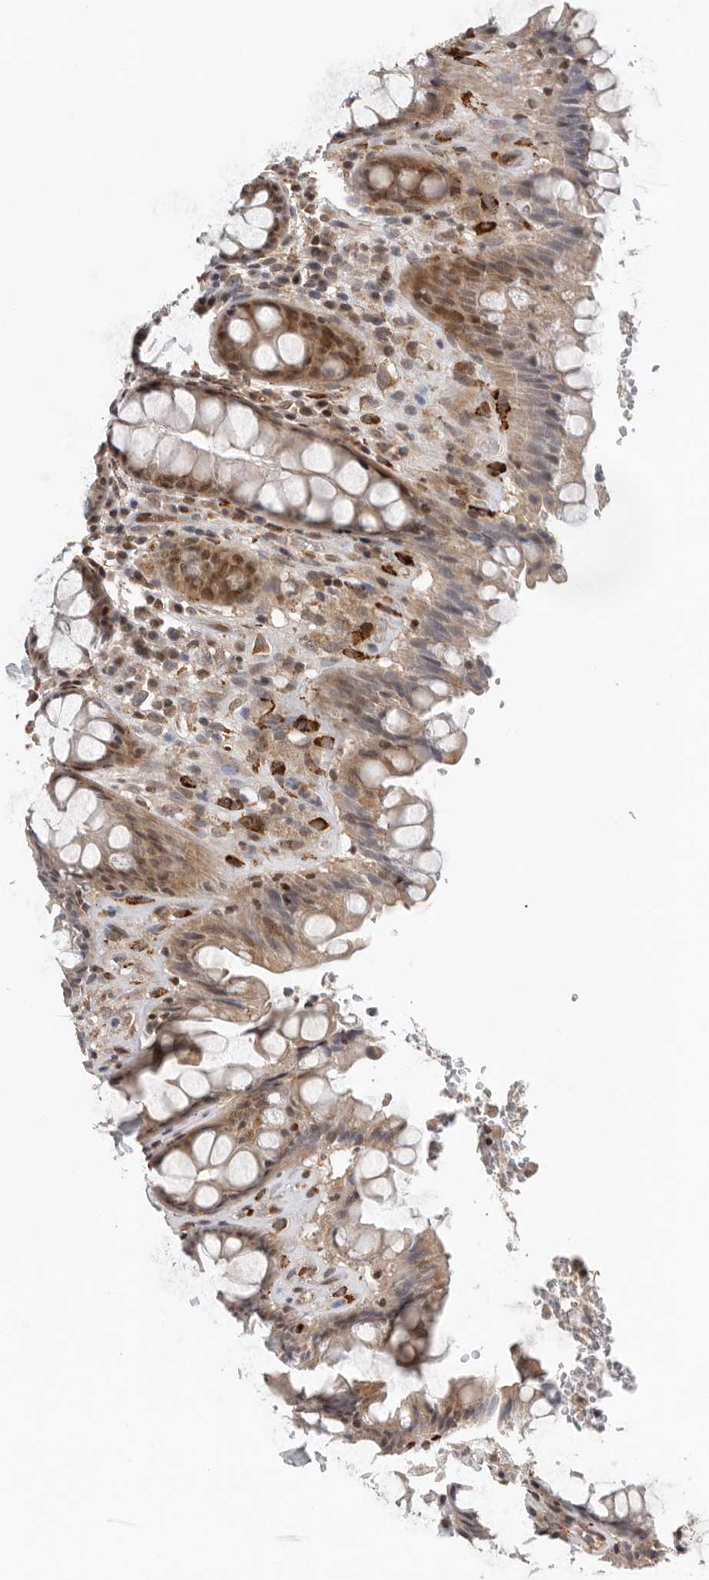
{"staining": {"intensity": "strong", "quantity": "25%-75%", "location": "cytoplasmic/membranous,nuclear"}, "tissue": "rectum", "cell_type": "Glandular cells", "image_type": "normal", "snomed": [{"axis": "morphology", "description": "Normal tissue, NOS"}, {"axis": "topography", "description": "Rectum"}], "caption": "Immunohistochemical staining of benign rectum demonstrates 25%-75% levels of strong cytoplasmic/membranous,nuclear protein expression in approximately 25%-75% of glandular cells.", "gene": "HENMT1", "patient": {"sex": "male", "age": 64}}